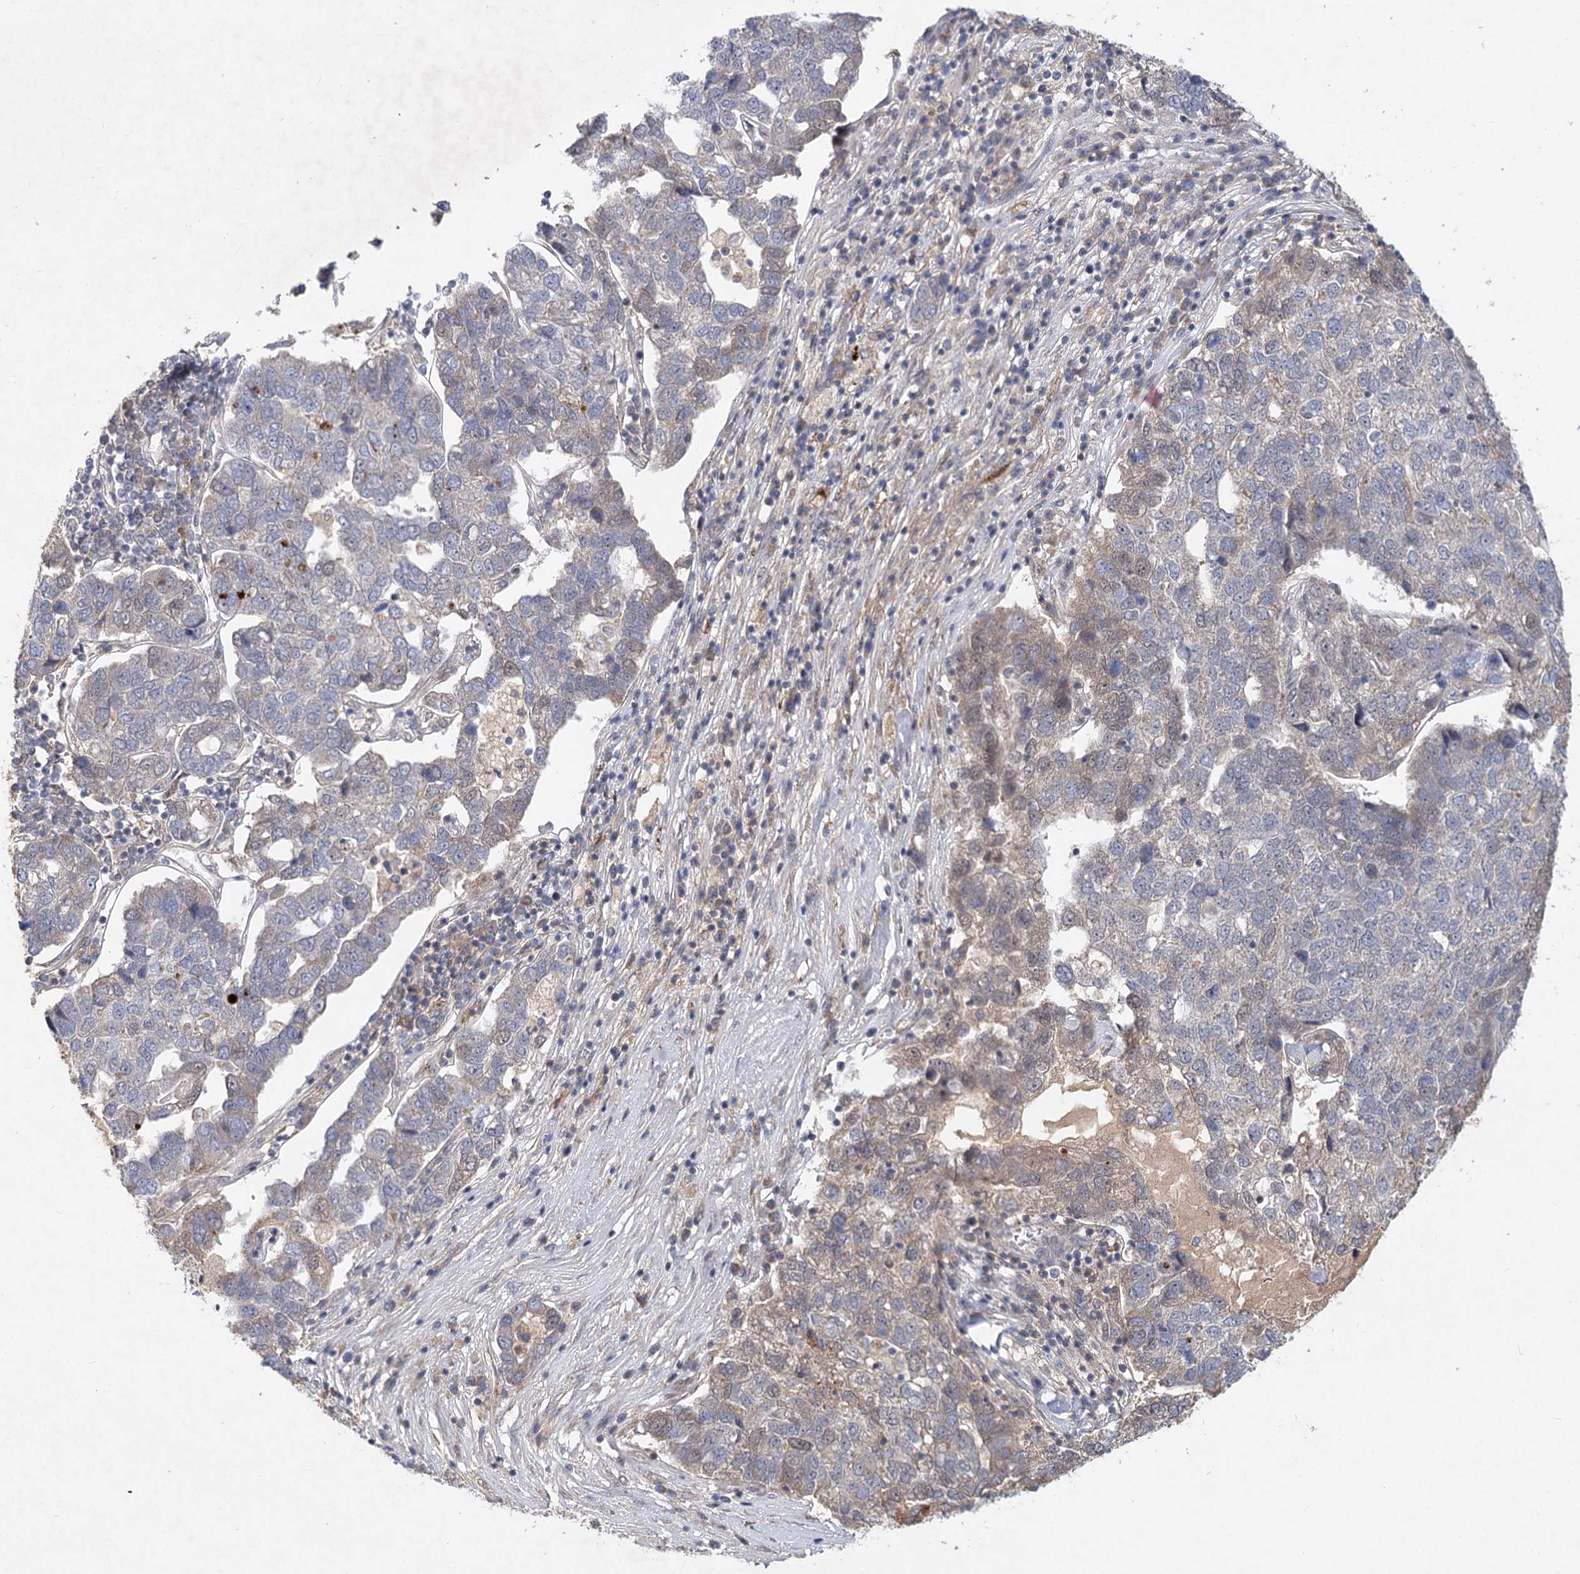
{"staining": {"intensity": "weak", "quantity": "25%-75%", "location": "cytoplasmic/membranous"}, "tissue": "pancreatic cancer", "cell_type": "Tumor cells", "image_type": "cancer", "snomed": [{"axis": "morphology", "description": "Adenocarcinoma, NOS"}, {"axis": "topography", "description": "Pancreas"}], "caption": "Immunohistochemical staining of human adenocarcinoma (pancreatic) exhibits low levels of weak cytoplasmic/membranous protein positivity in about 25%-75% of tumor cells.", "gene": "AP3B1", "patient": {"sex": "female", "age": 61}}